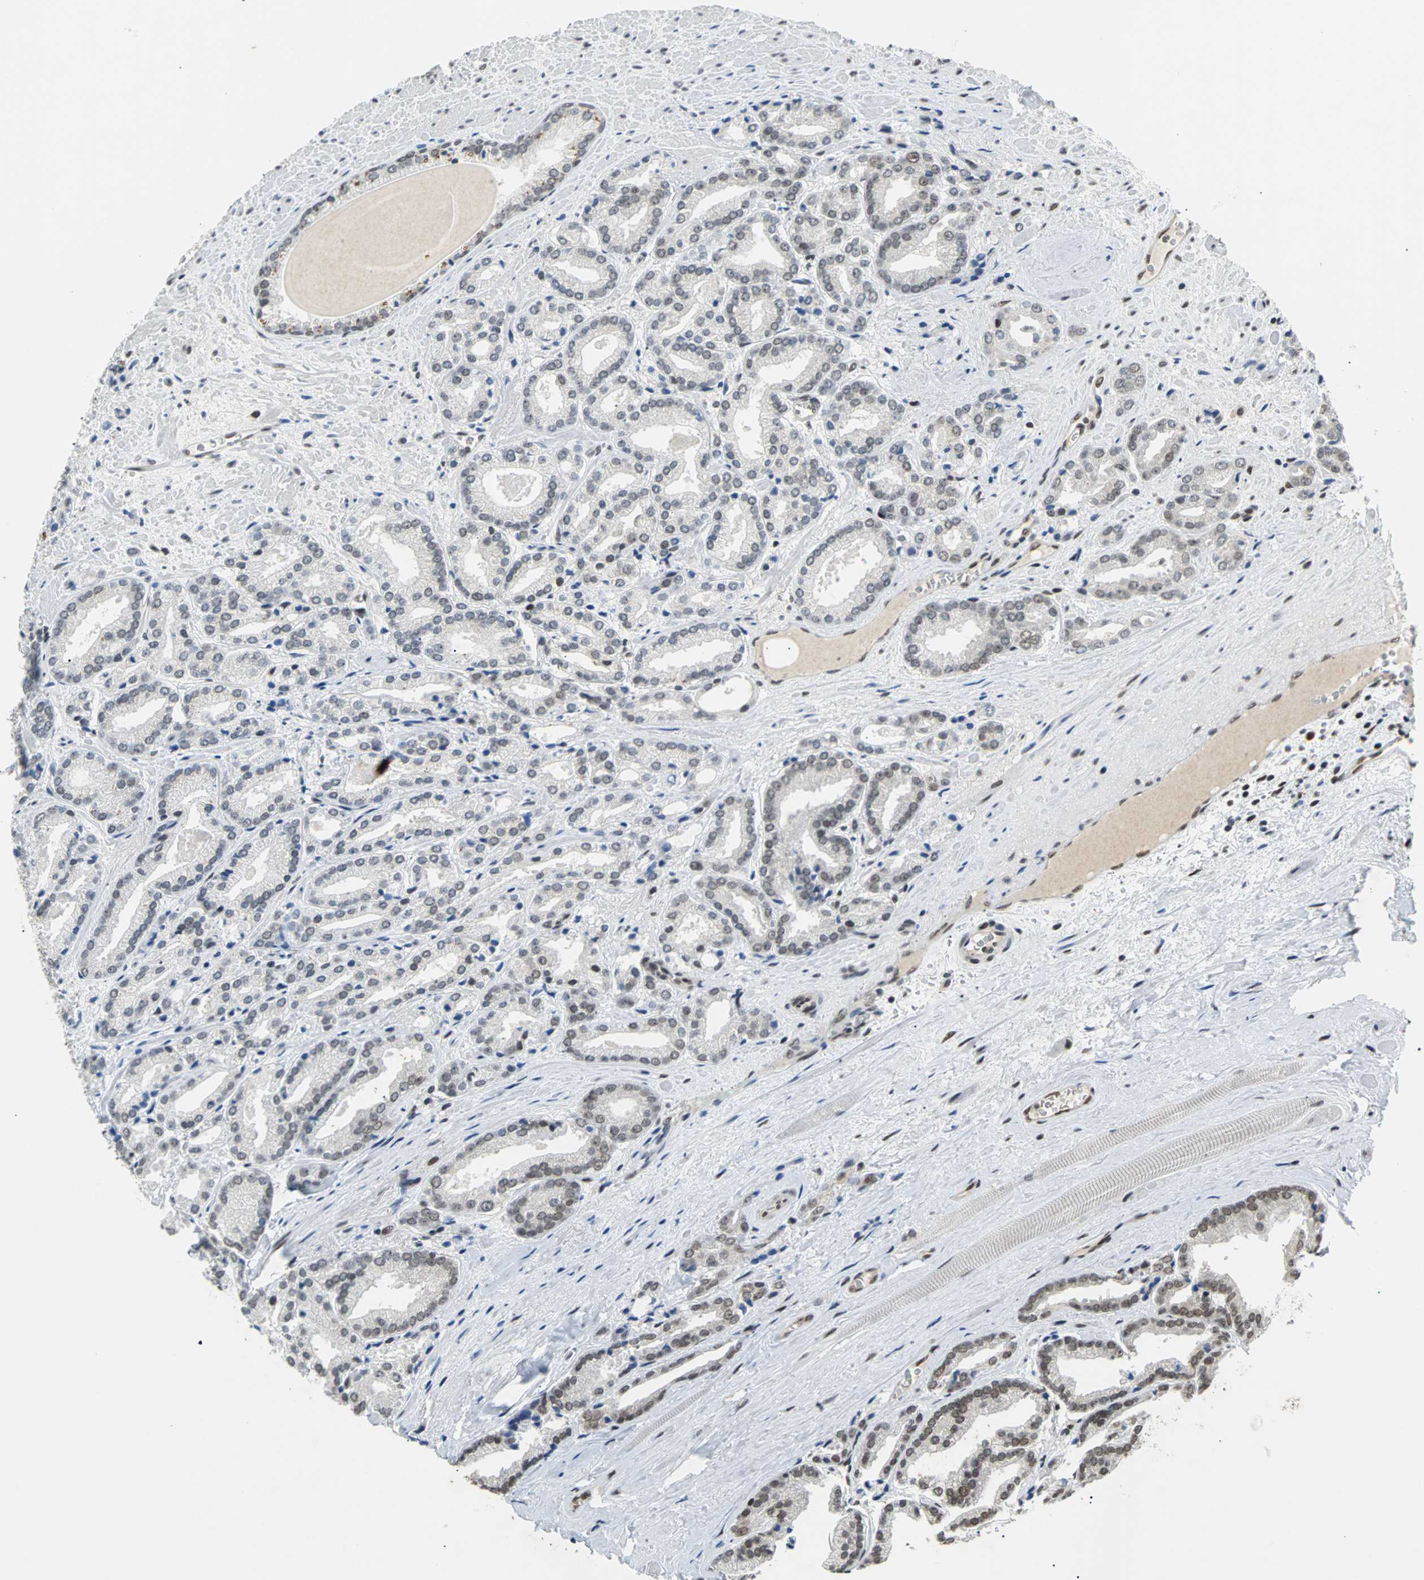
{"staining": {"intensity": "weak", "quantity": "25%-75%", "location": "nuclear"}, "tissue": "prostate cancer", "cell_type": "Tumor cells", "image_type": "cancer", "snomed": [{"axis": "morphology", "description": "Adenocarcinoma, Low grade"}, {"axis": "topography", "description": "Prostate"}], "caption": "This image reveals IHC staining of prostate adenocarcinoma (low-grade), with low weak nuclear staining in approximately 25%-75% of tumor cells.", "gene": "GATAD2A", "patient": {"sex": "male", "age": 59}}